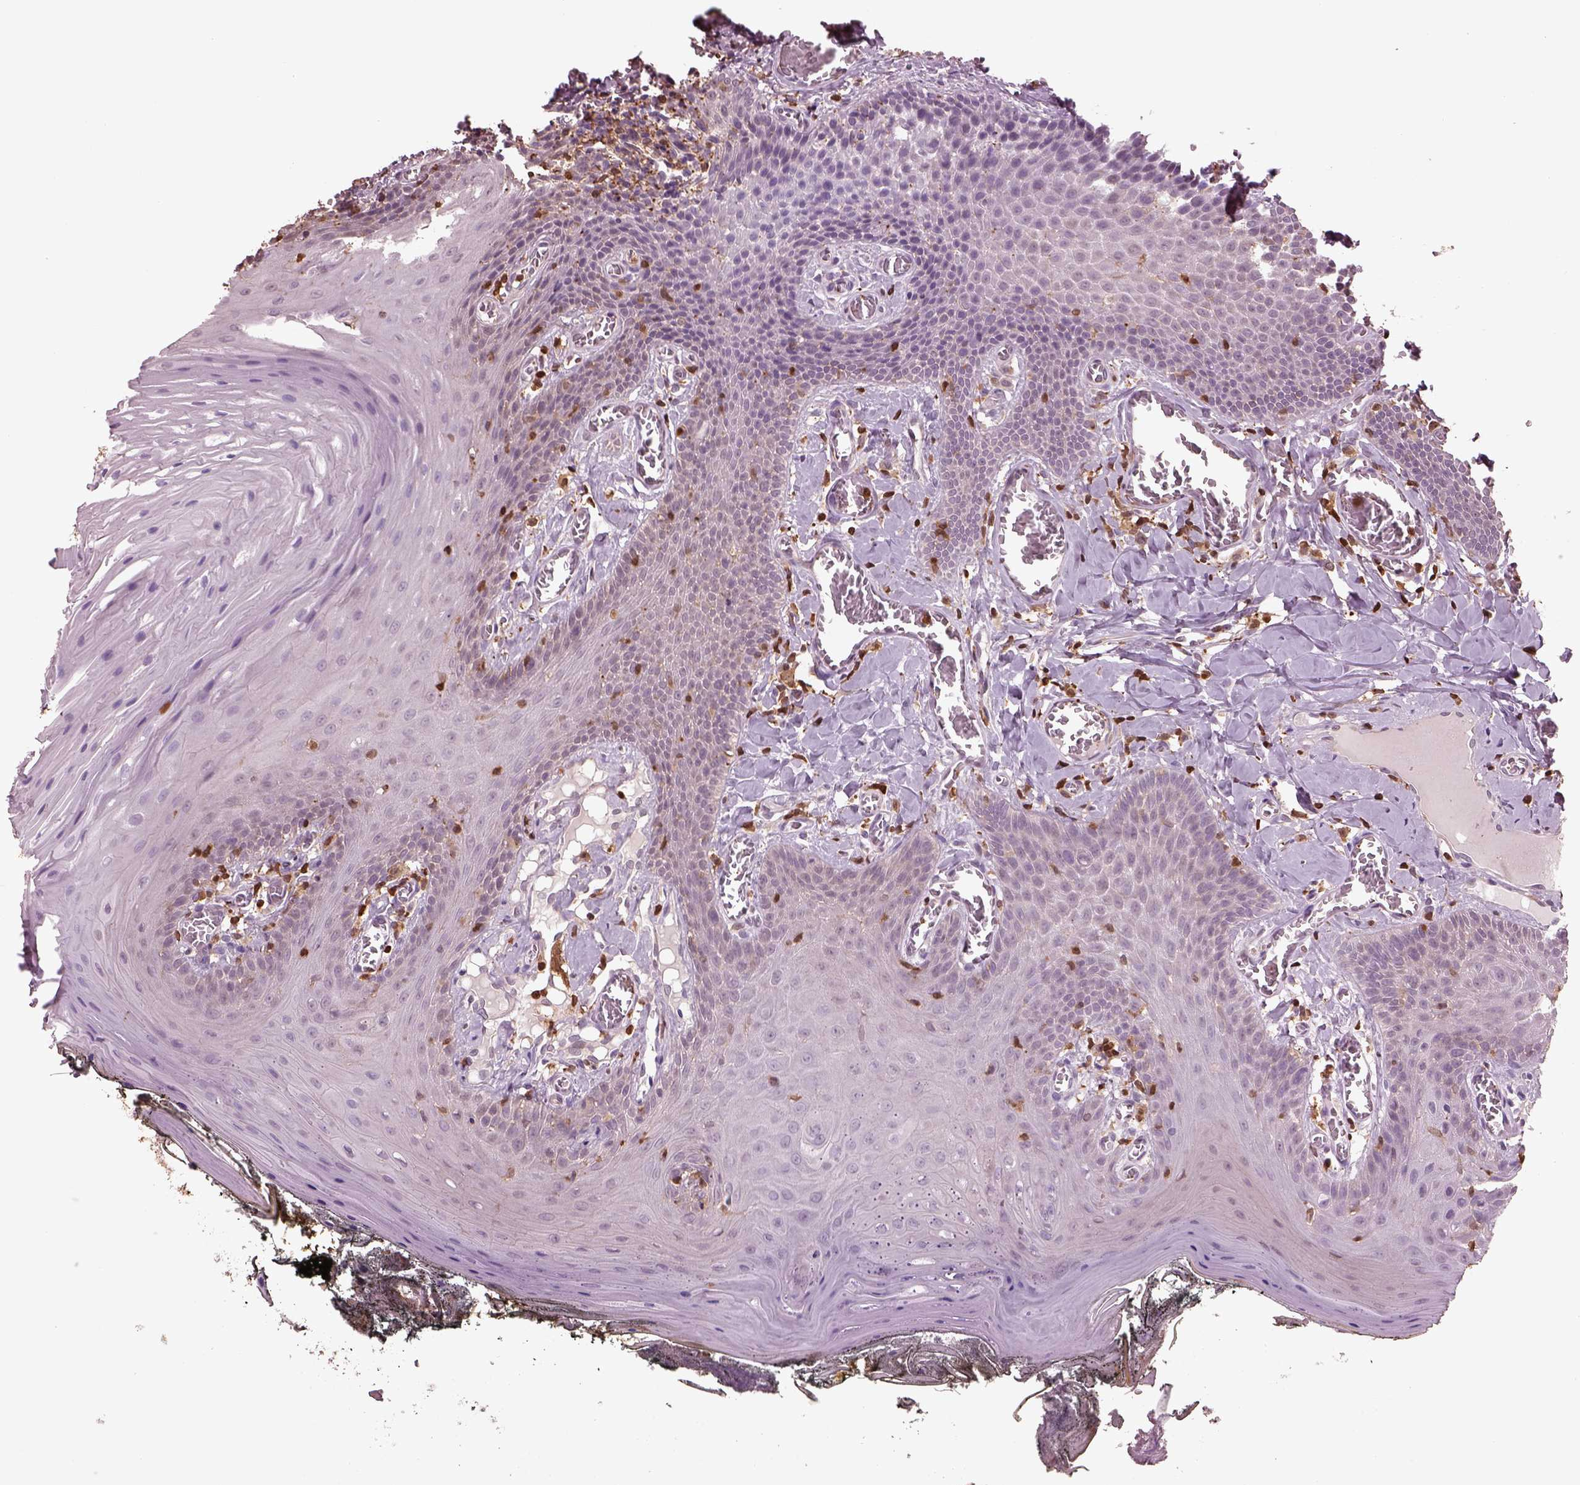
{"staining": {"intensity": "negative", "quantity": "none", "location": "none"}, "tissue": "oral mucosa", "cell_type": "Squamous epithelial cells", "image_type": "normal", "snomed": [{"axis": "morphology", "description": "Normal tissue, NOS"}, {"axis": "topography", "description": "Oral tissue"}], "caption": "Micrograph shows no significant protein positivity in squamous epithelial cells of unremarkable oral mucosa. (DAB immunohistochemistry (IHC), high magnification).", "gene": "IL31RA", "patient": {"sex": "male", "age": 9}}